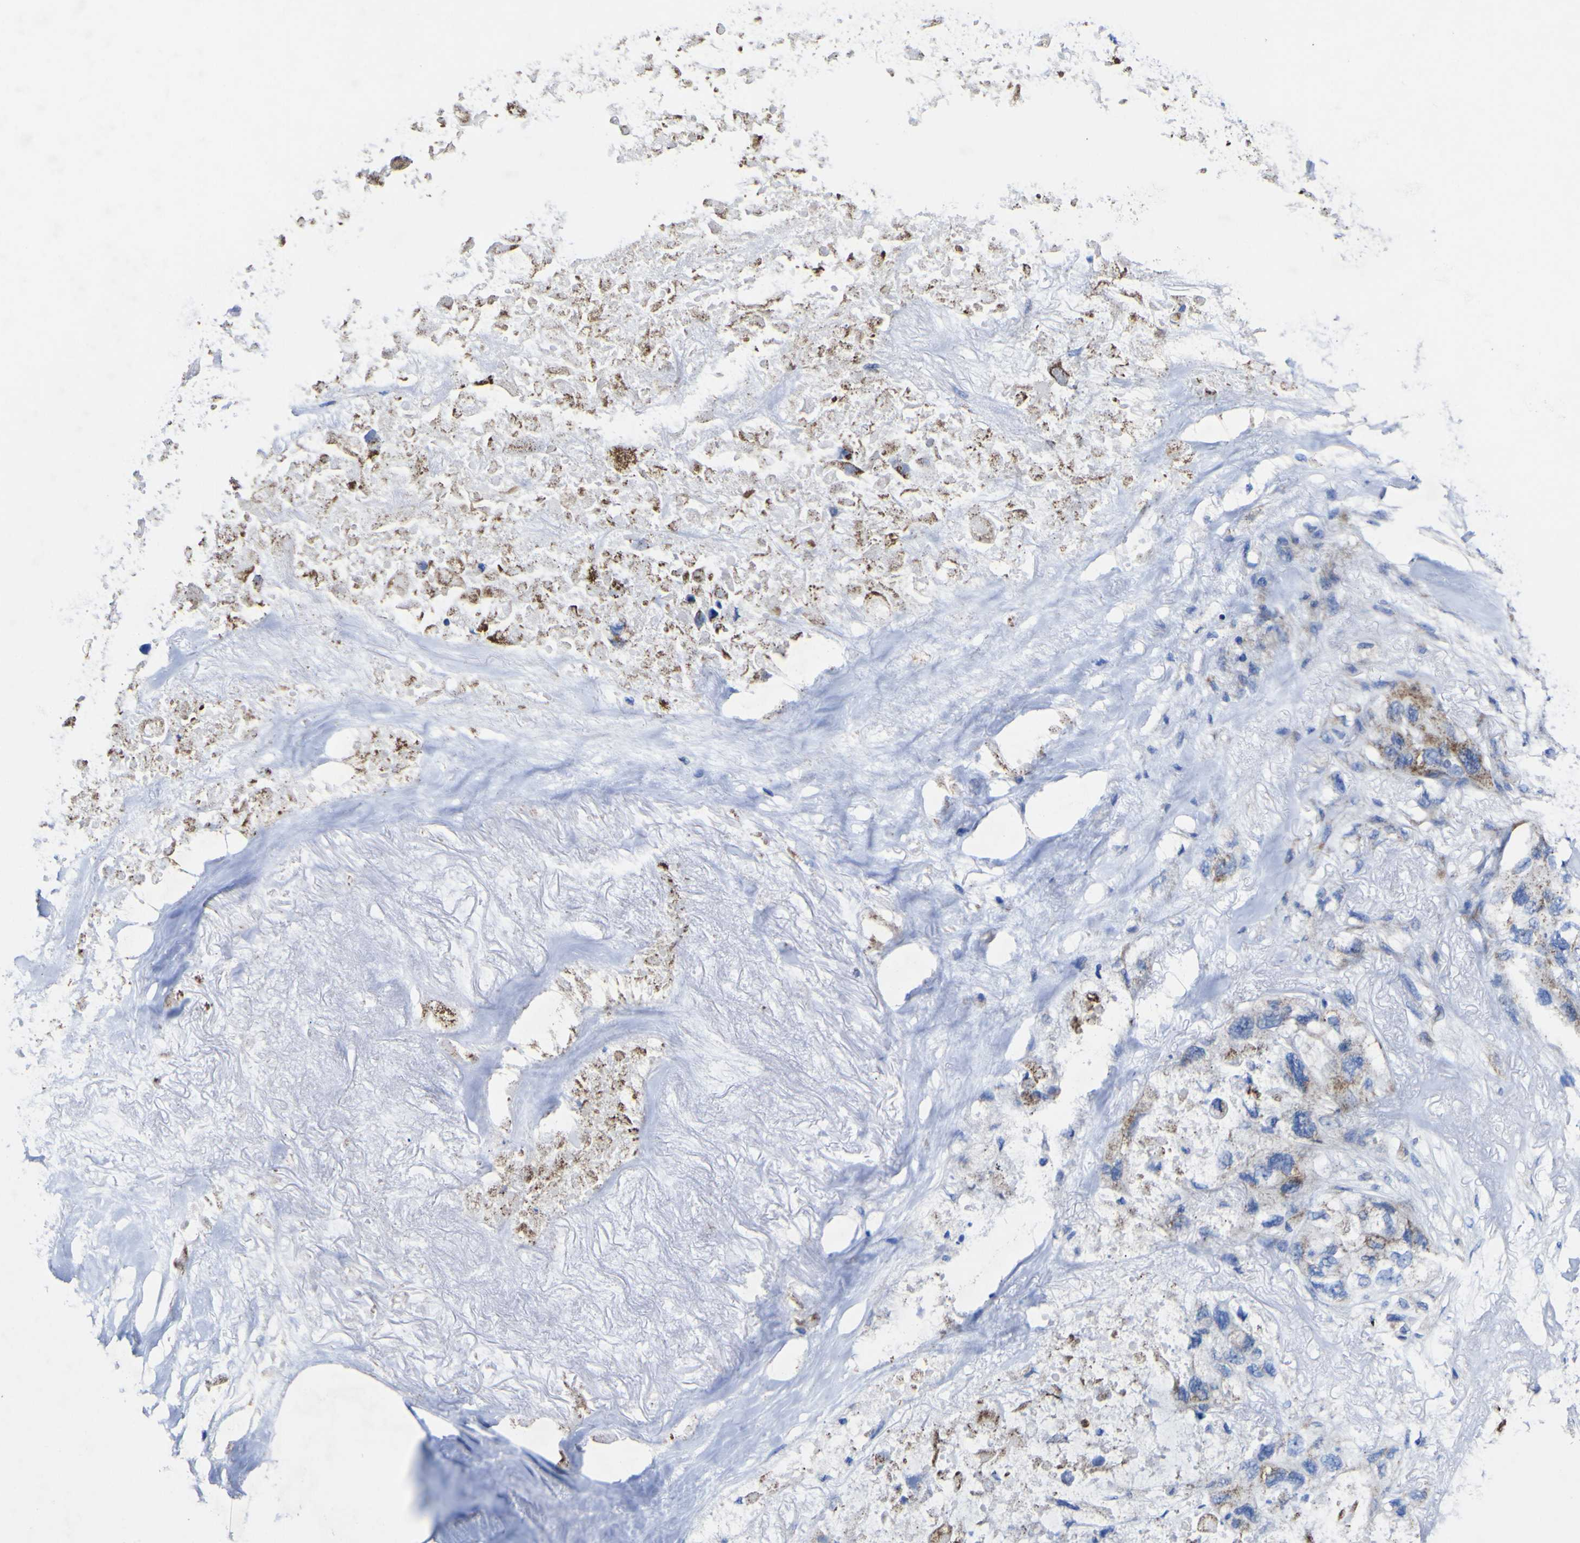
{"staining": {"intensity": "moderate", "quantity": ">75%", "location": "cytoplasmic/membranous"}, "tissue": "lung cancer", "cell_type": "Tumor cells", "image_type": "cancer", "snomed": [{"axis": "morphology", "description": "Squamous cell carcinoma, NOS"}, {"axis": "topography", "description": "Lung"}], "caption": "The immunohistochemical stain shows moderate cytoplasmic/membranous staining in tumor cells of lung cancer (squamous cell carcinoma) tissue.", "gene": "CCDC90B", "patient": {"sex": "female", "age": 73}}